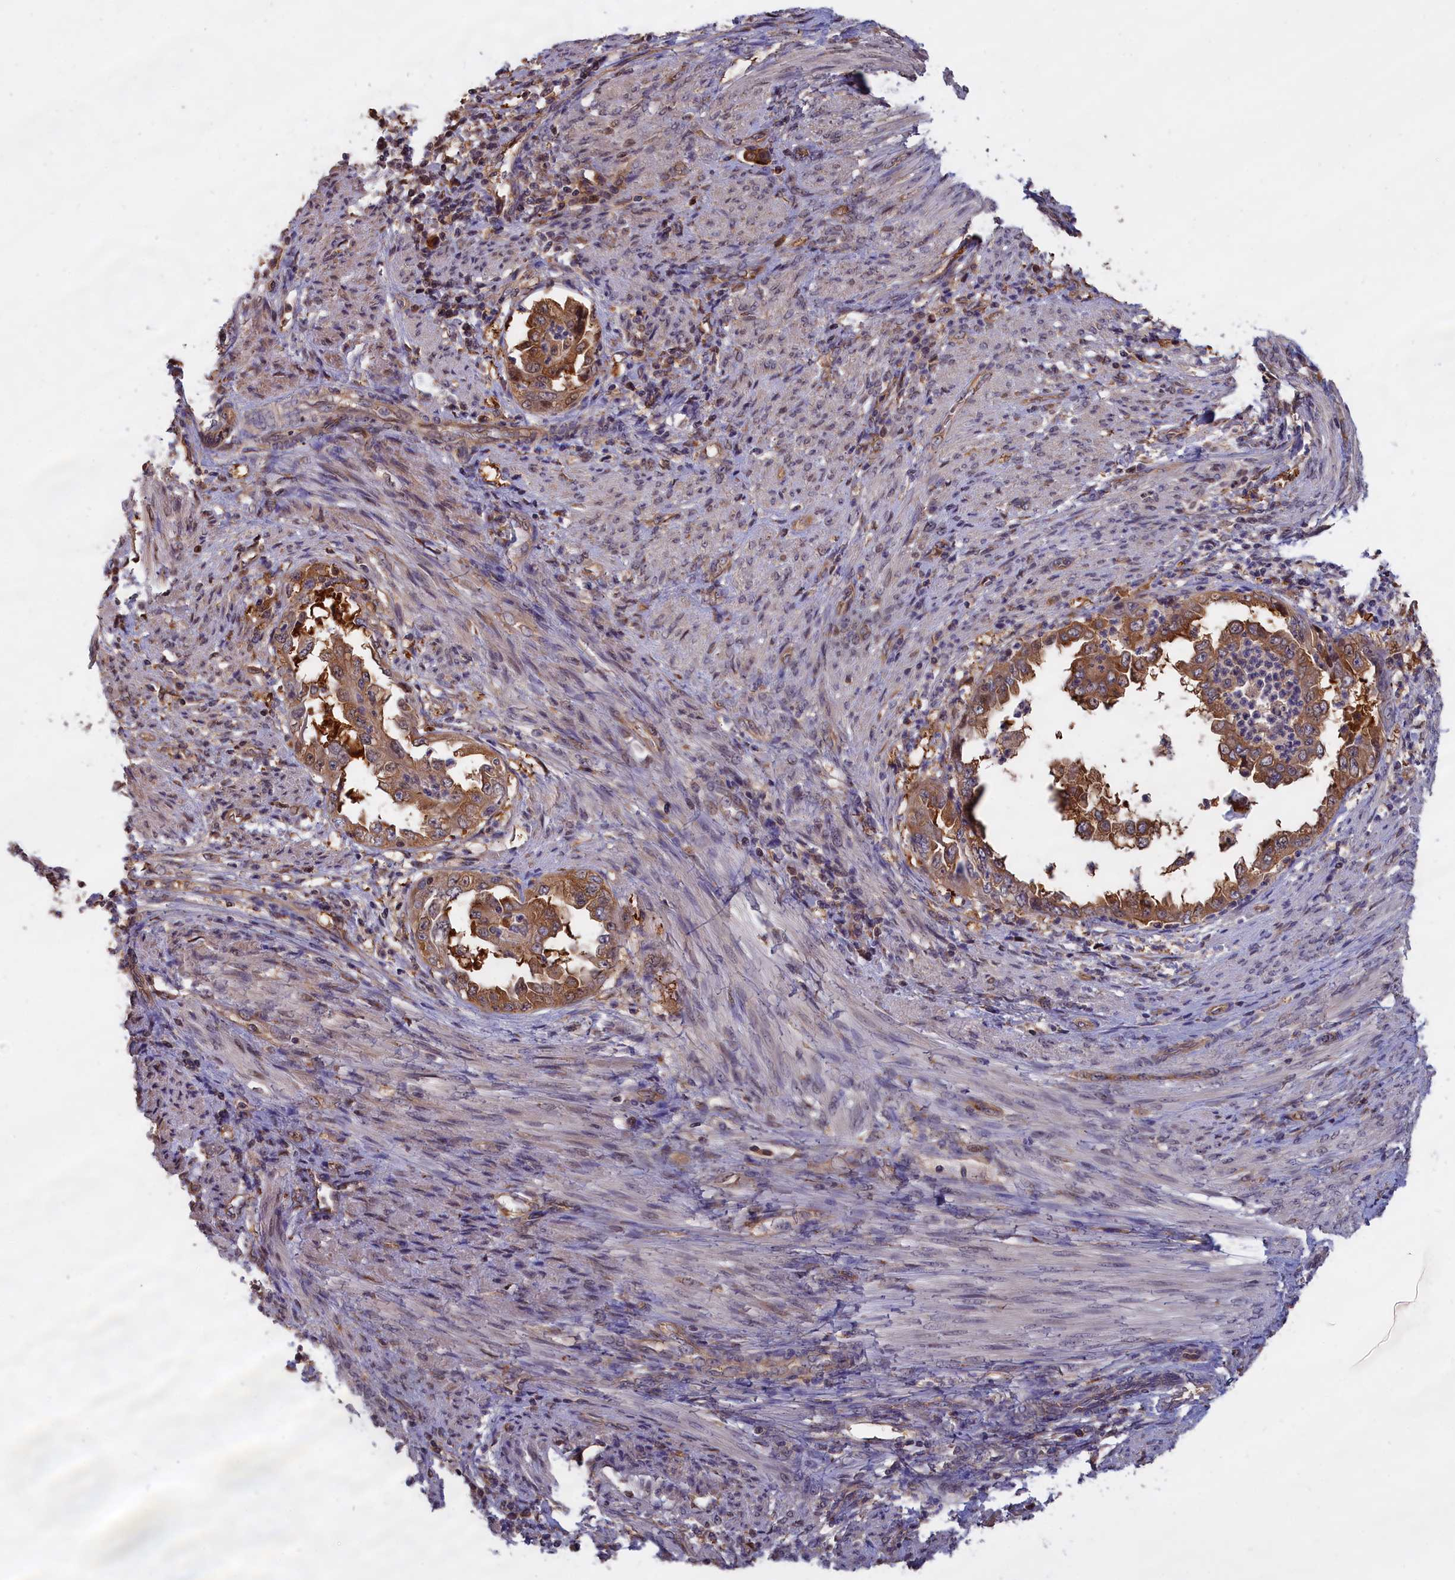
{"staining": {"intensity": "moderate", "quantity": ">75%", "location": "cytoplasmic/membranous"}, "tissue": "endometrial cancer", "cell_type": "Tumor cells", "image_type": "cancer", "snomed": [{"axis": "morphology", "description": "Adenocarcinoma, NOS"}, {"axis": "topography", "description": "Endometrium"}], "caption": "This is an image of IHC staining of endometrial cancer (adenocarcinoma), which shows moderate expression in the cytoplasmic/membranous of tumor cells.", "gene": "ABCC8", "patient": {"sex": "female", "age": 85}}